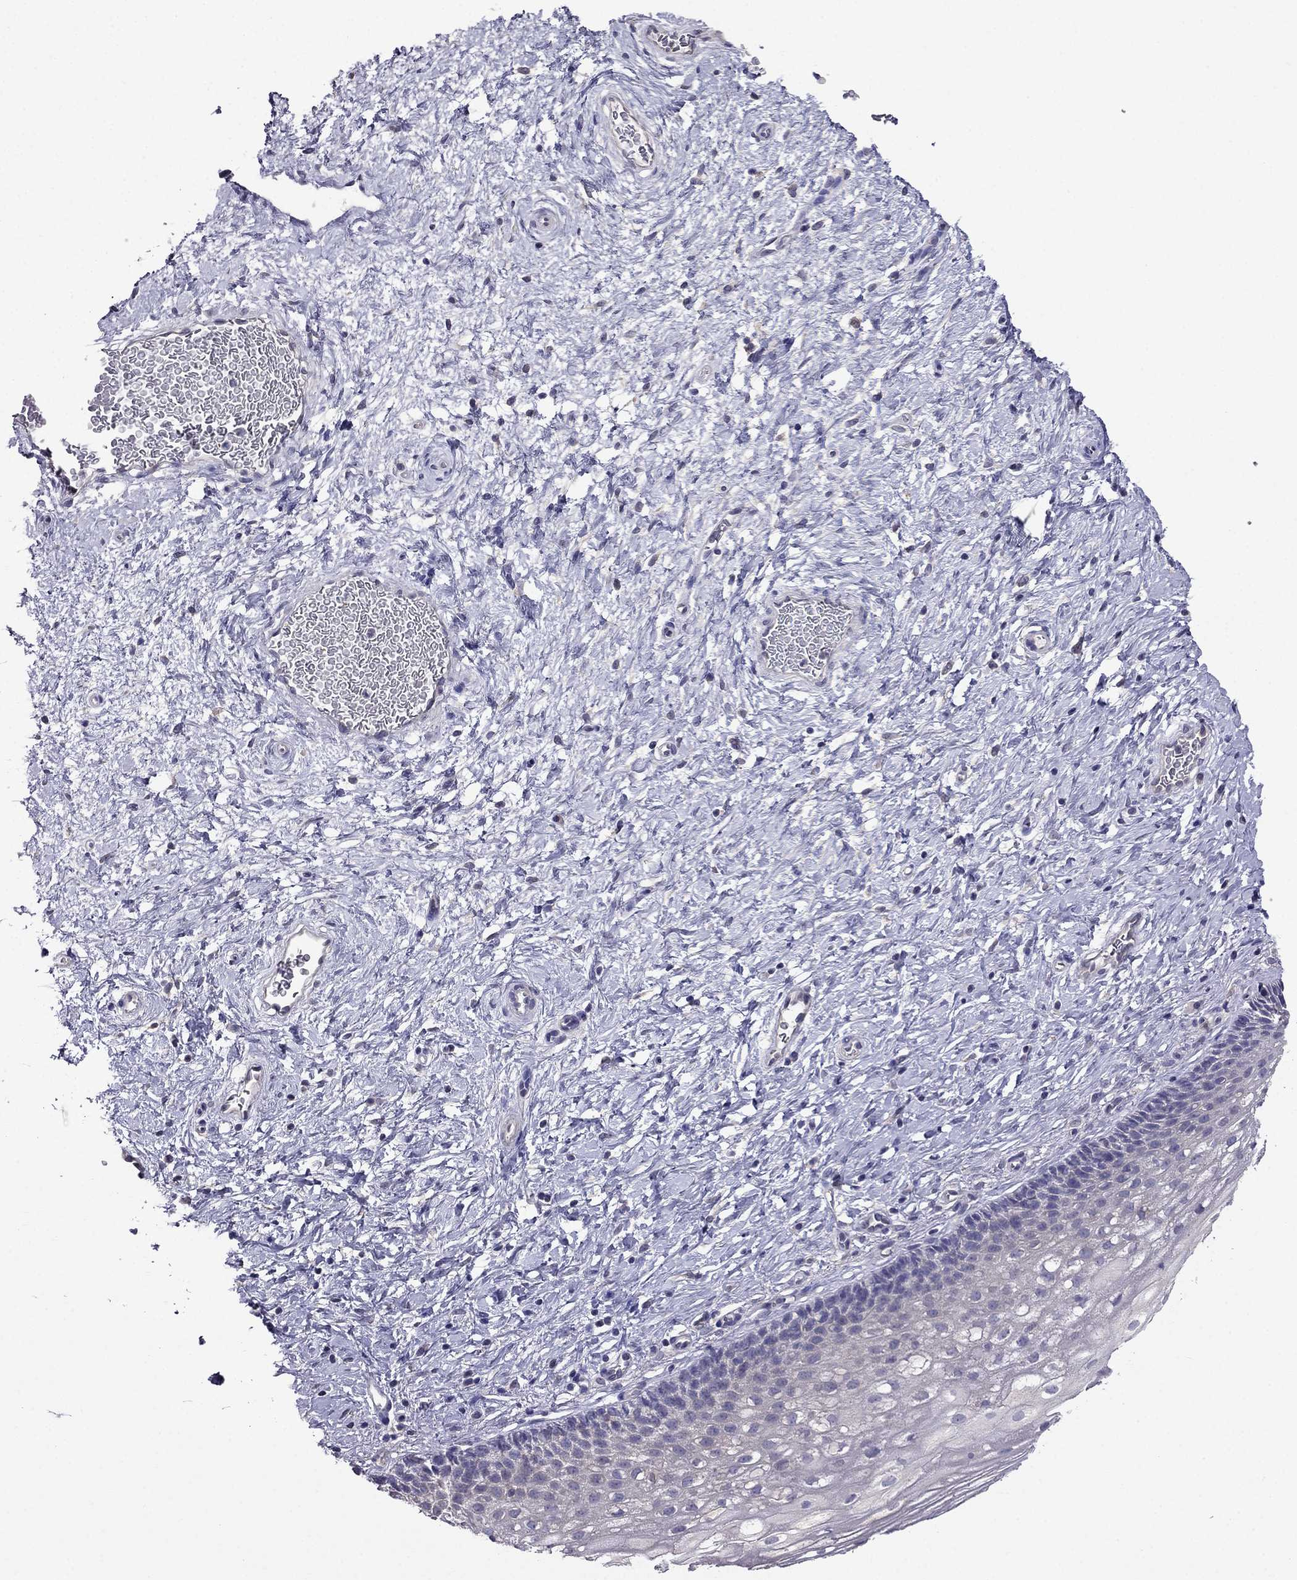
{"staining": {"intensity": "negative", "quantity": "none", "location": "none"}, "tissue": "cervix", "cell_type": "Glandular cells", "image_type": "normal", "snomed": [{"axis": "morphology", "description": "Normal tissue, NOS"}, {"axis": "topography", "description": "Cervix"}], "caption": "High power microscopy image of an immunohistochemistry (IHC) histopathology image of unremarkable cervix, revealing no significant staining in glandular cells. (IHC, brightfield microscopy, high magnification).", "gene": "SCNN1D", "patient": {"sex": "female", "age": 34}}